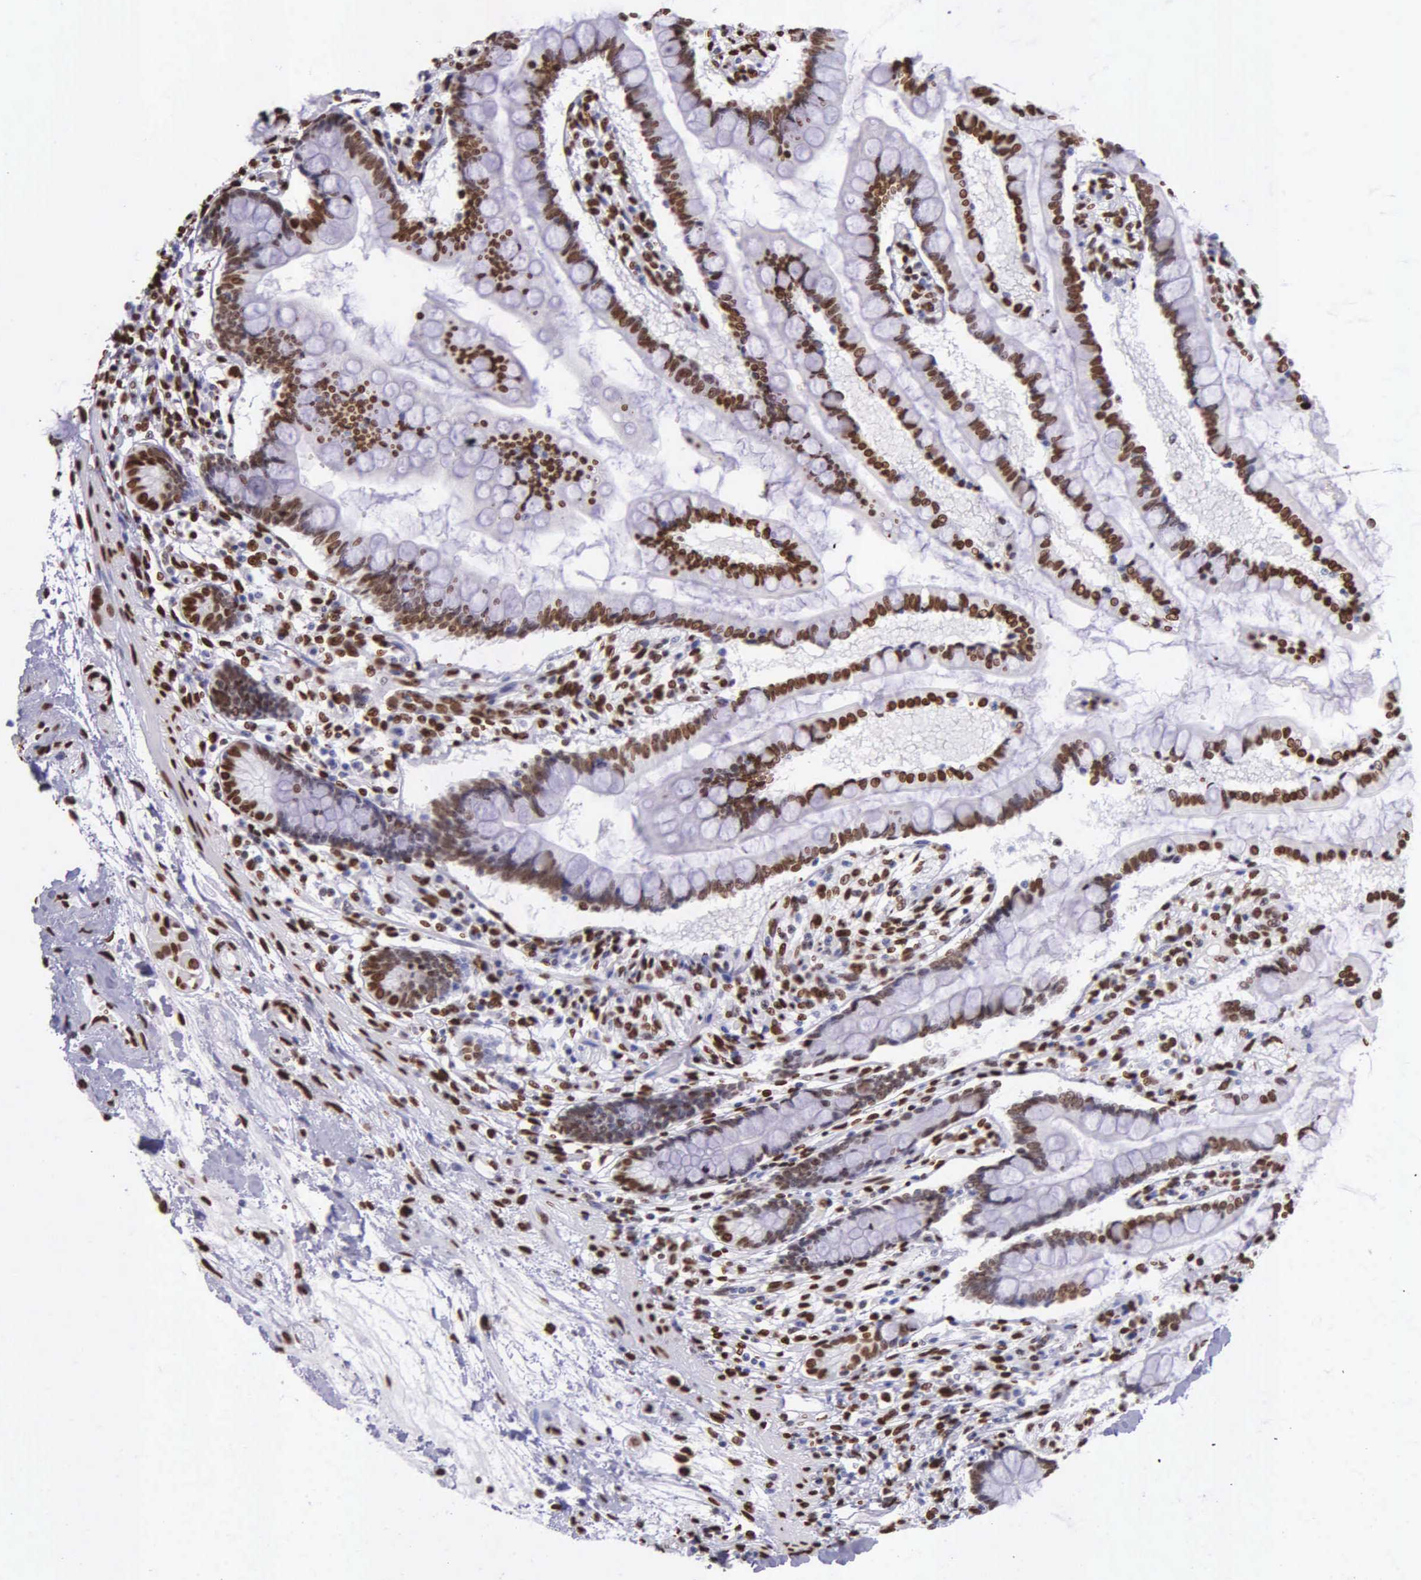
{"staining": {"intensity": "strong", "quantity": ">75%", "location": "nuclear"}, "tissue": "small intestine", "cell_type": "Glandular cells", "image_type": "normal", "snomed": [{"axis": "morphology", "description": "Normal tissue, NOS"}, {"axis": "topography", "description": "Small intestine"}], "caption": "This histopathology image demonstrates benign small intestine stained with IHC to label a protein in brown. The nuclear of glandular cells show strong positivity for the protein. Nuclei are counter-stained blue.", "gene": "H1", "patient": {"sex": "female", "age": 51}}